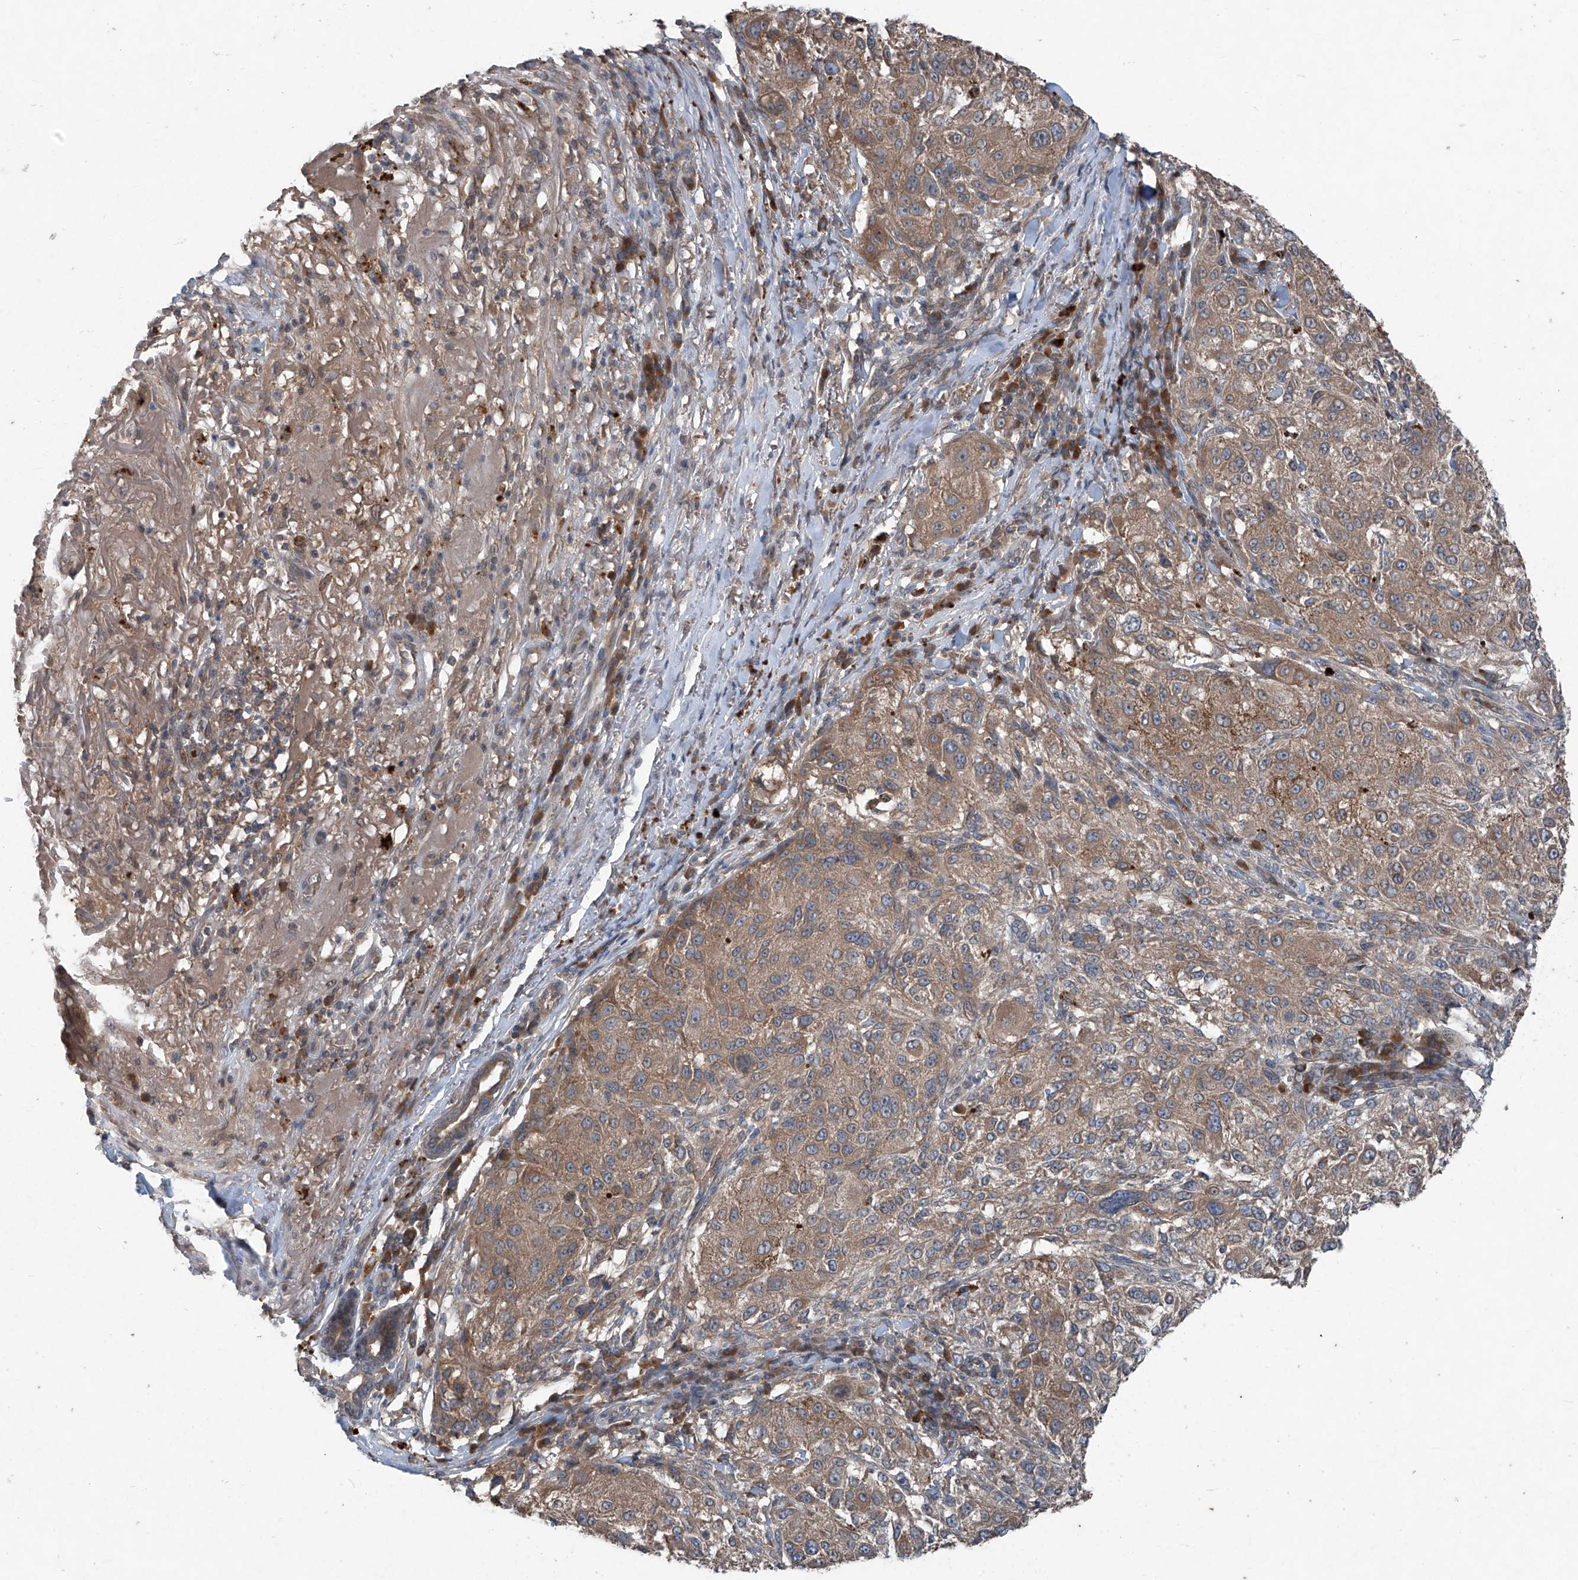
{"staining": {"intensity": "weak", "quantity": ">75%", "location": "cytoplasmic/membranous"}, "tissue": "melanoma", "cell_type": "Tumor cells", "image_type": "cancer", "snomed": [{"axis": "morphology", "description": "Necrosis, NOS"}, {"axis": "morphology", "description": "Malignant melanoma, NOS"}, {"axis": "topography", "description": "Skin"}], "caption": "Immunohistochemistry (IHC) (DAB) staining of melanoma exhibits weak cytoplasmic/membranous protein staining in about >75% of tumor cells.", "gene": "FOXRED2", "patient": {"sex": "female", "age": 87}}